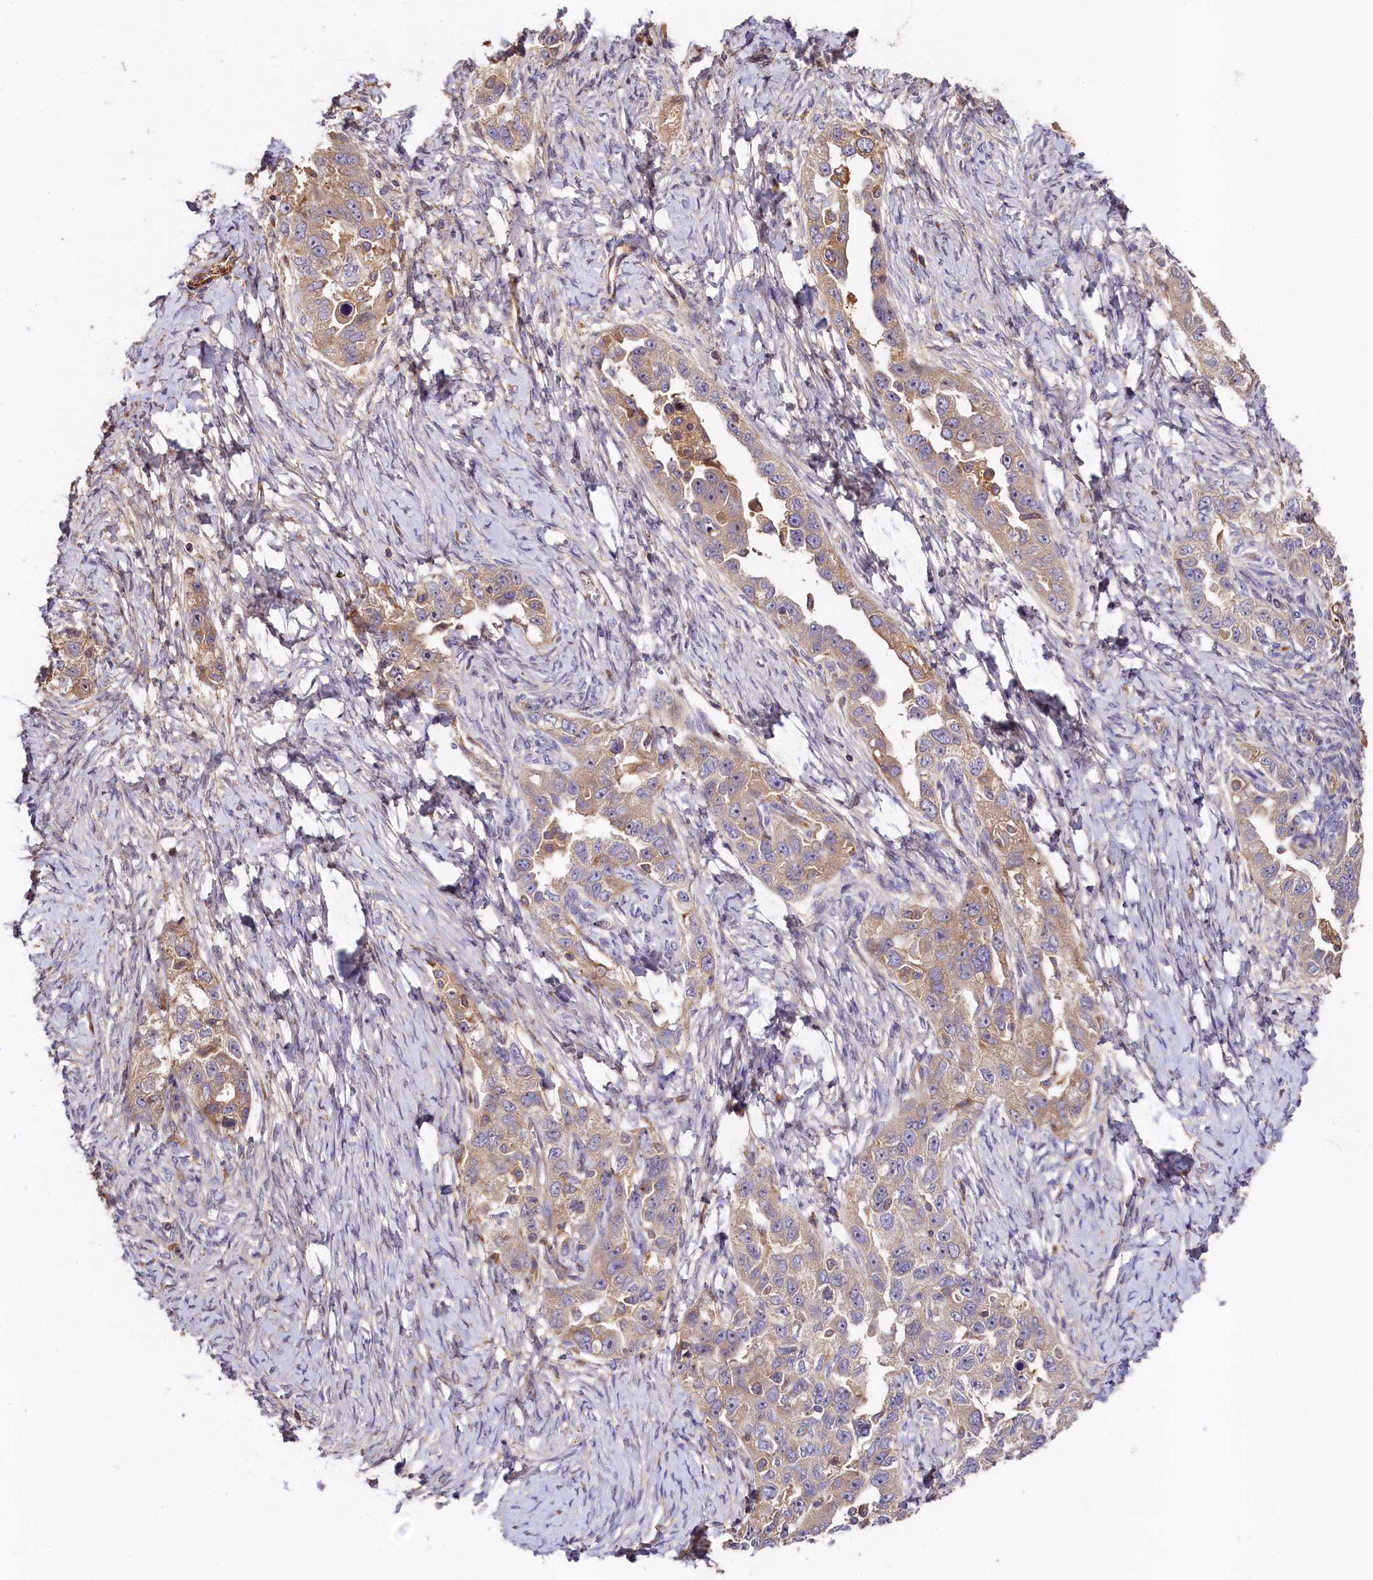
{"staining": {"intensity": "moderate", "quantity": ">75%", "location": "cytoplasmic/membranous"}, "tissue": "ovarian cancer", "cell_type": "Tumor cells", "image_type": "cancer", "snomed": [{"axis": "morphology", "description": "Carcinoma, NOS"}, {"axis": "morphology", "description": "Cystadenocarcinoma, serous, NOS"}, {"axis": "topography", "description": "Ovary"}], "caption": "Ovarian cancer (serous cystadenocarcinoma) tissue reveals moderate cytoplasmic/membranous staining in approximately >75% of tumor cells, visualized by immunohistochemistry.", "gene": "KLHDC4", "patient": {"sex": "female", "age": 69}}